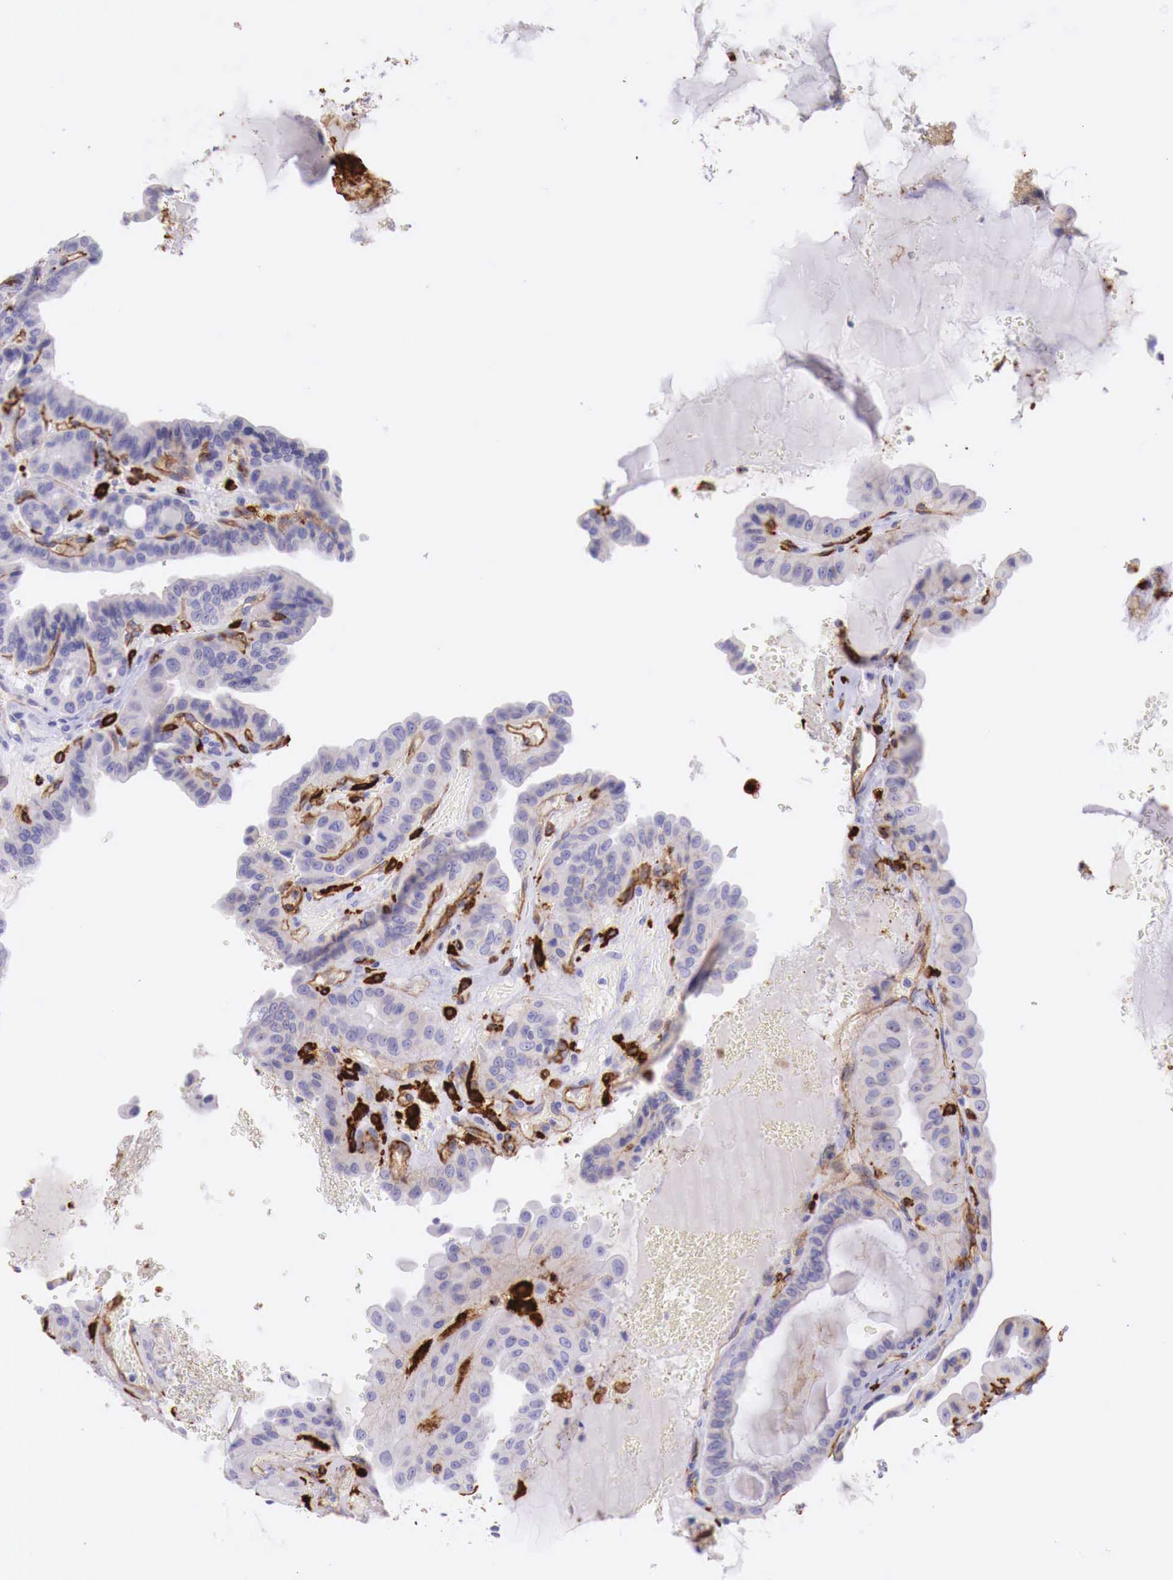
{"staining": {"intensity": "negative", "quantity": "none", "location": "none"}, "tissue": "thyroid cancer", "cell_type": "Tumor cells", "image_type": "cancer", "snomed": [{"axis": "morphology", "description": "Papillary adenocarcinoma, NOS"}, {"axis": "topography", "description": "Thyroid gland"}], "caption": "The image exhibits no staining of tumor cells in papillary adenocarcinoma (thyroid).", "gene": "MSR1", "patient": {"sex": "male", "age": 87}}